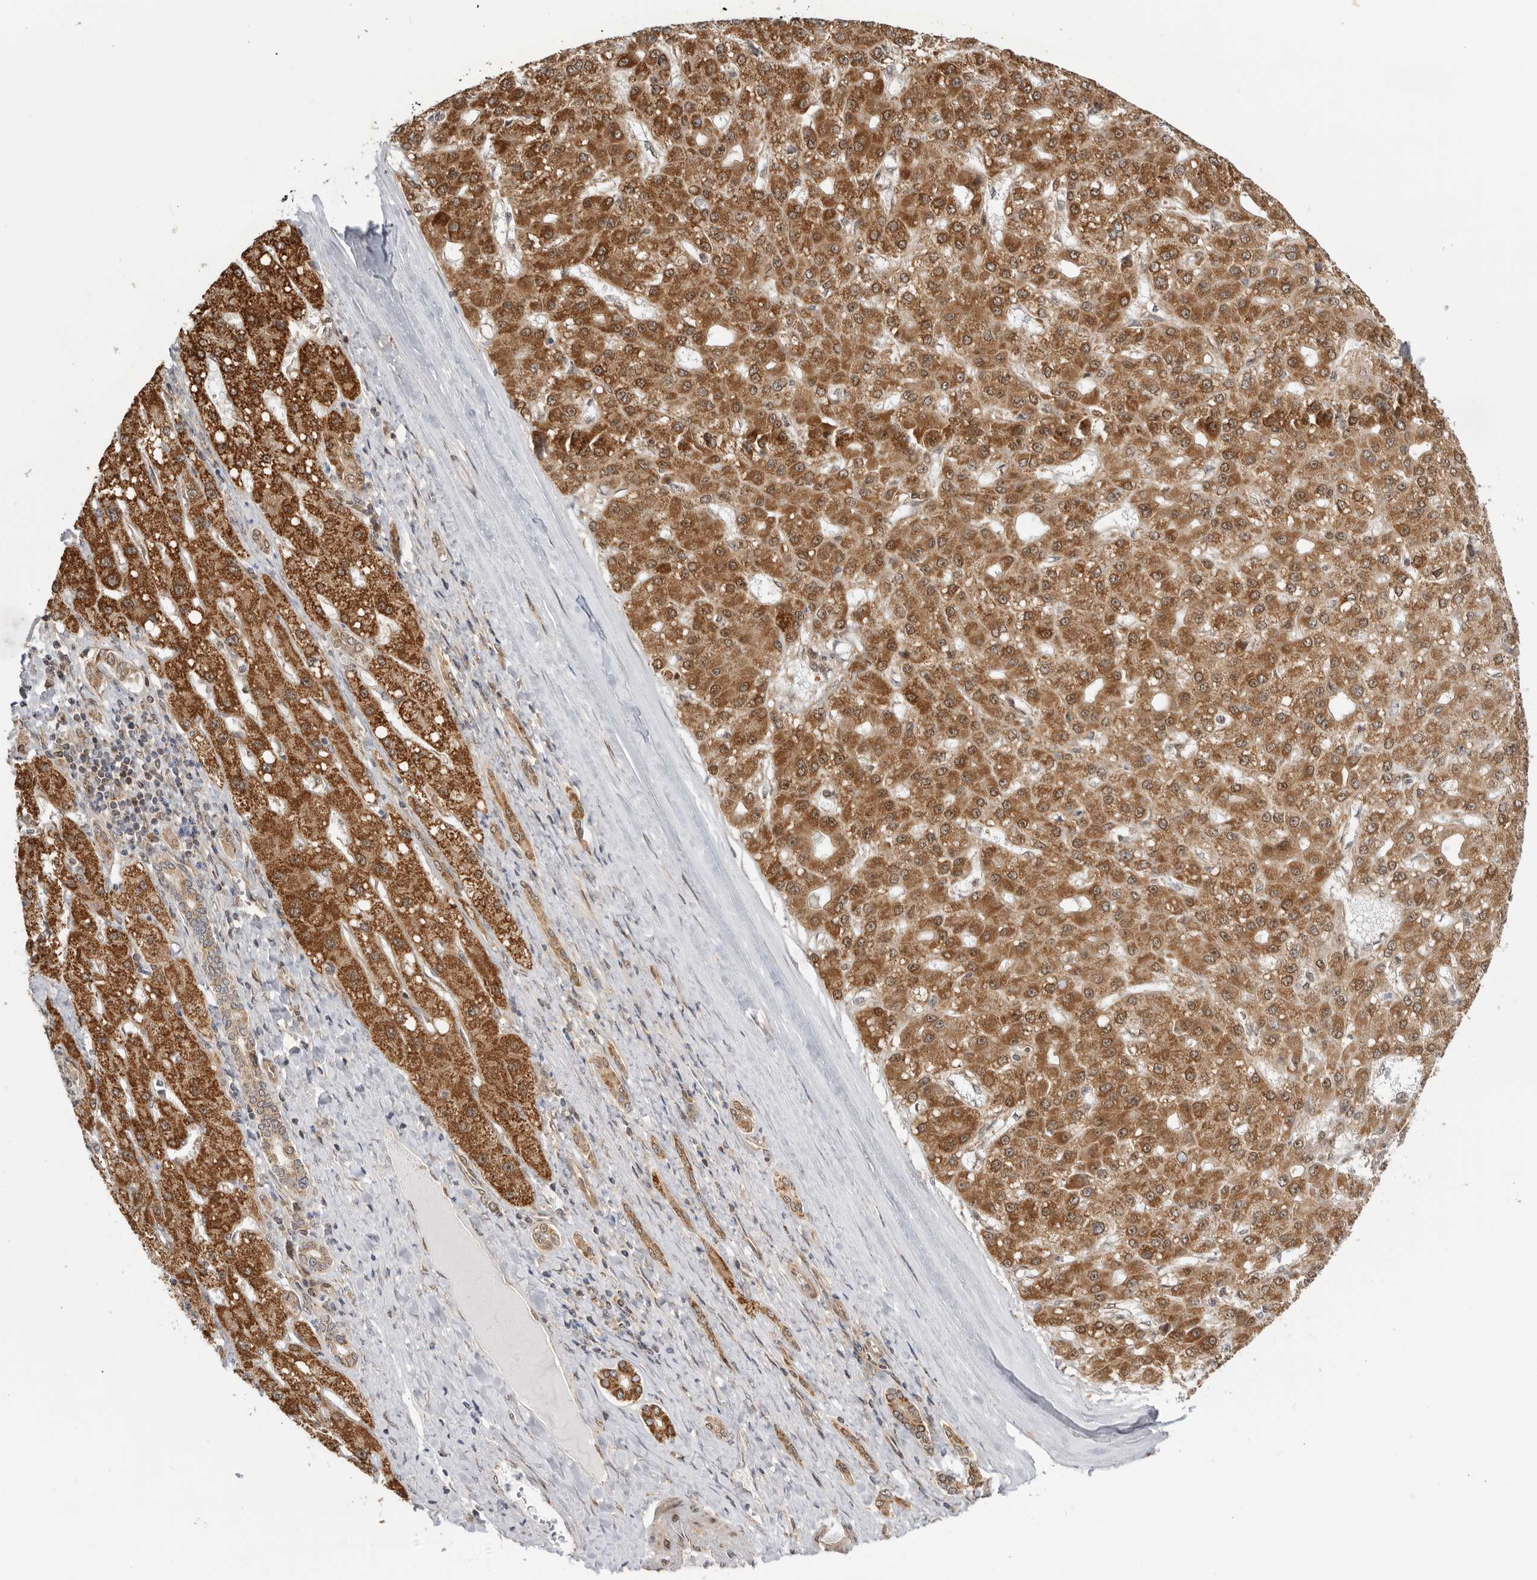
{"staining": {"intensity": "strong", "quantity": ">75%", "location": "cytoplasmic/membranous"}, "tissue": "liver cancer", "cell_type": "Tumor cells", "image_type": "cancer", "snomed": [{"axis": "morphology", "description": "Carcinoma, Hepatocellular, NOS"}, {"axis": "topography", "description": "Liver"}], "caption": "Immunohistochemistry (IHC) of hepatocellular carcinoma (liver) shows high levels of strong cytoplasmic/membranous positivity in approximately >75% of tumor cells.", "gene": "DCAF8", "patient": {"sex": "male", "age": 67}}